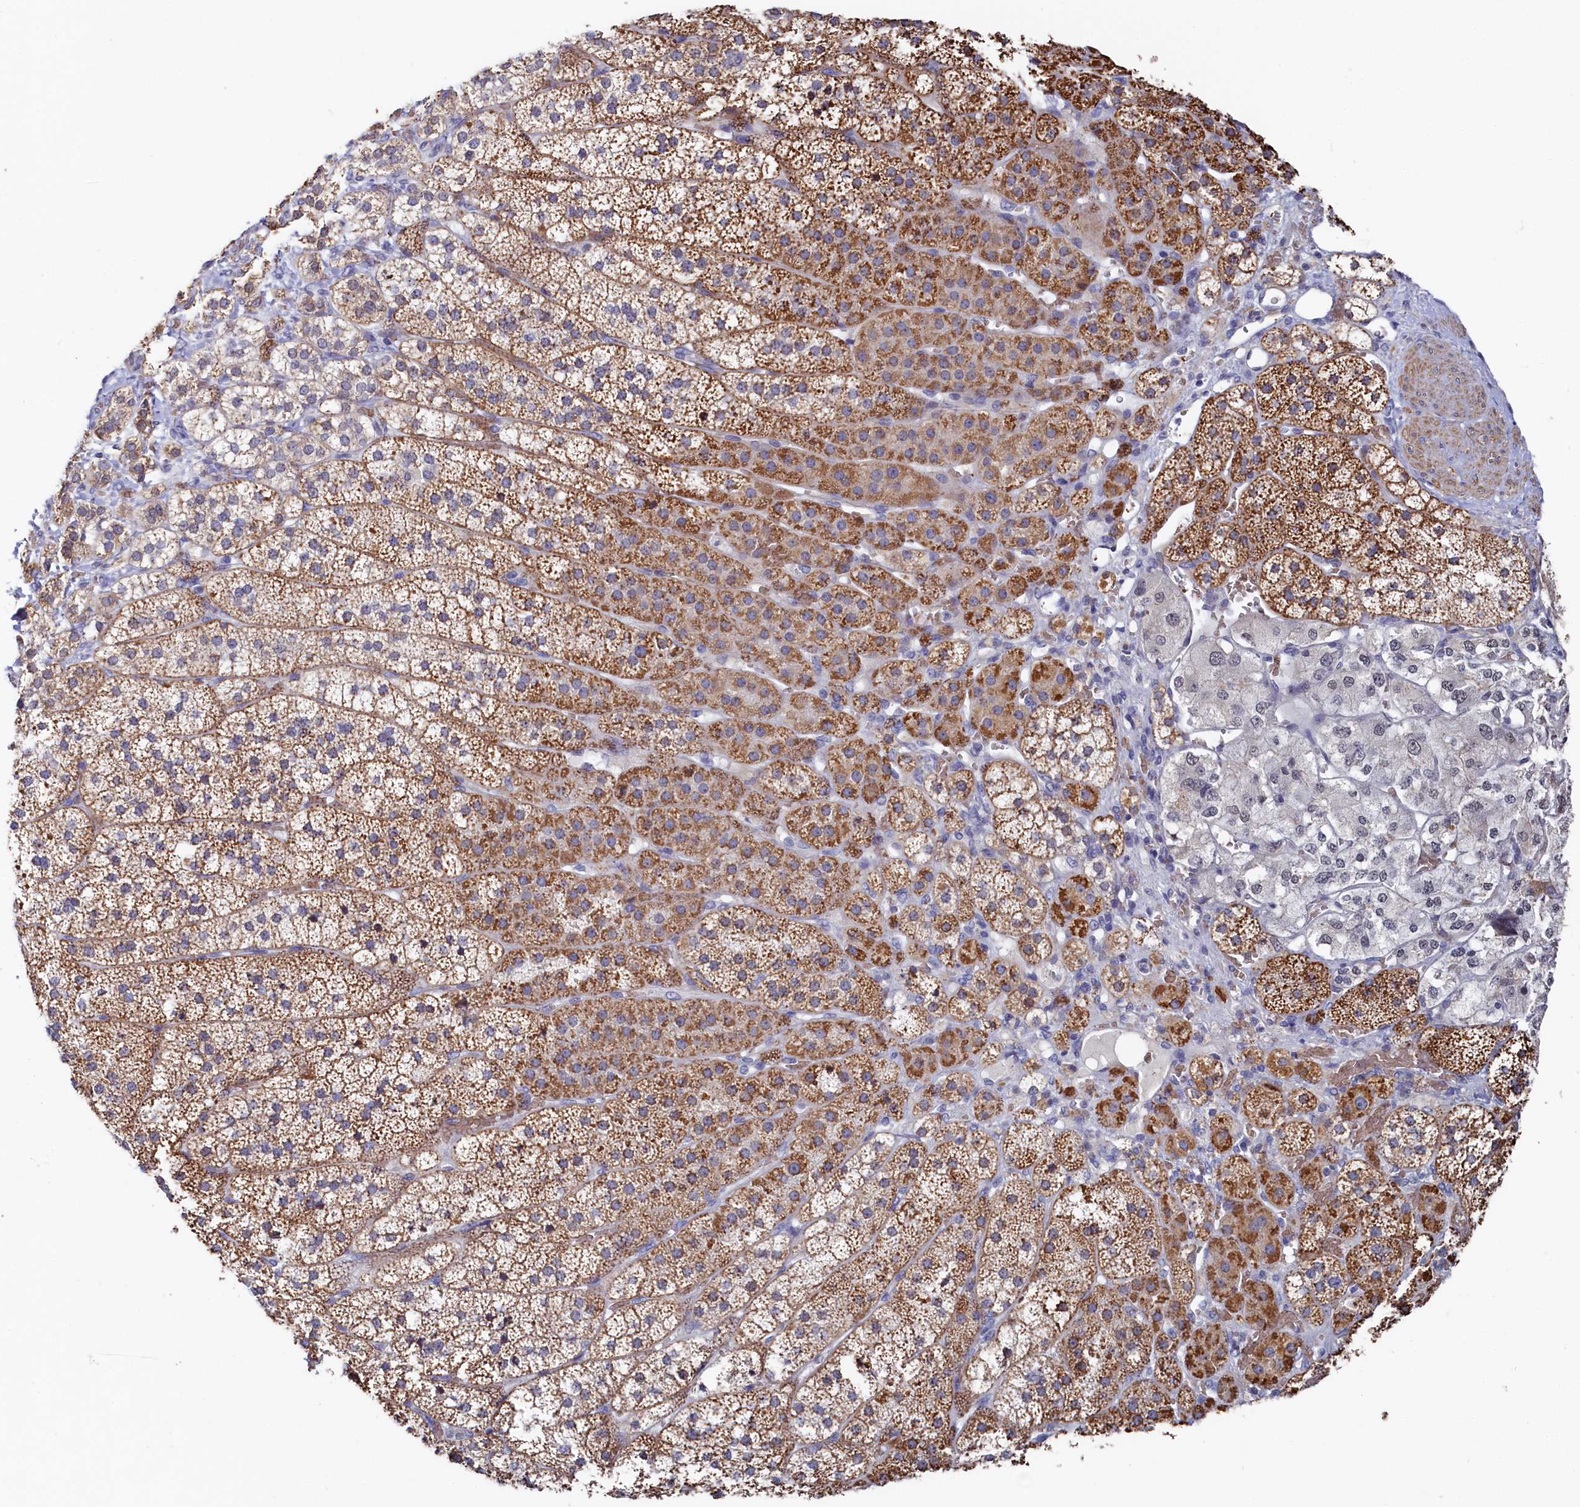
{"staining": {"intensity": "moderate", "quantity": ">75%", "location": "cytoplasmic/membranous"}, "tissue": "adrenal gland", "cell_type": "Glandular cells", "image_type": "normal", "snomed": [{"axis": "morphology", "description": "Normal tissue, NOS"}, {"axis": "topography", "description": "Adrenal gland"}], "caption": "DAB immunohistochemical staining of unremarkable human adrenal gland exhibits moderate cytoplasmic/membranous protein positivity in approximately >75% of glandular cells. The protein is shown in brown color, while the nuclei are stained blue.", "gene": "TIGD4", "patient": {"sex": "female", "age": 44}}